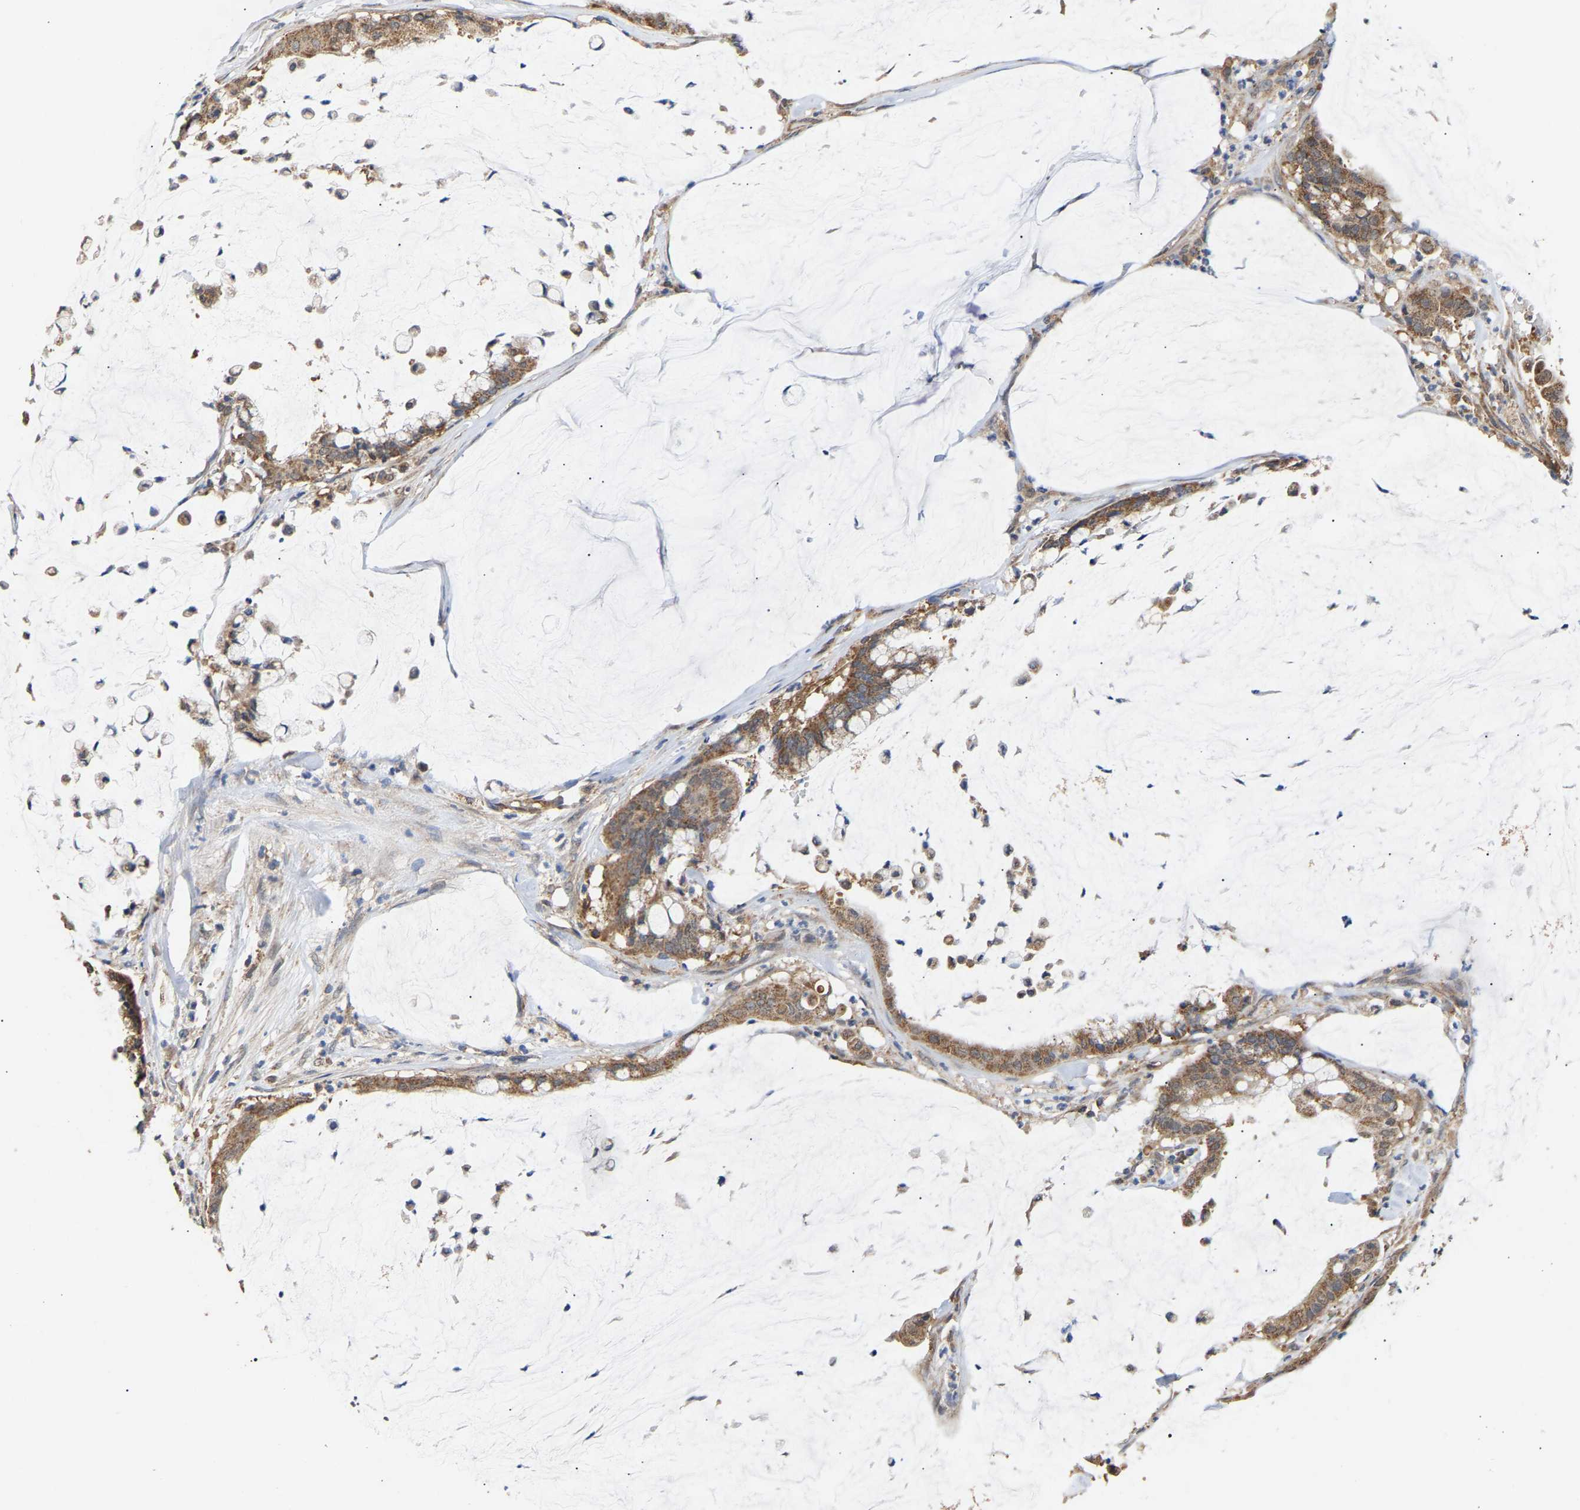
{"staining": {"intensity": "moderate", "quantity": ">75%", "location": "cytoplasmic/membranous"}, "tissue": "pancreatic cancer", "cell_type": "Tumor cells", "image_type": "cancer", "snomed": [{"axis": "morphology", "description": "Adenocarcinoma, NOS"}, {"axis": "topography", "description": "Pancreas"}], "caption": "Tumor cells demonstrate moderate cytoplasmic/membranous positivity in about >75% of cells in adenocarcinoma (pancreatic). (brown staining indicates protein expression, while blue staining denotes nuclei).", "gene": "ZNF26", "patient": {"sex": "male", "age": 41}}